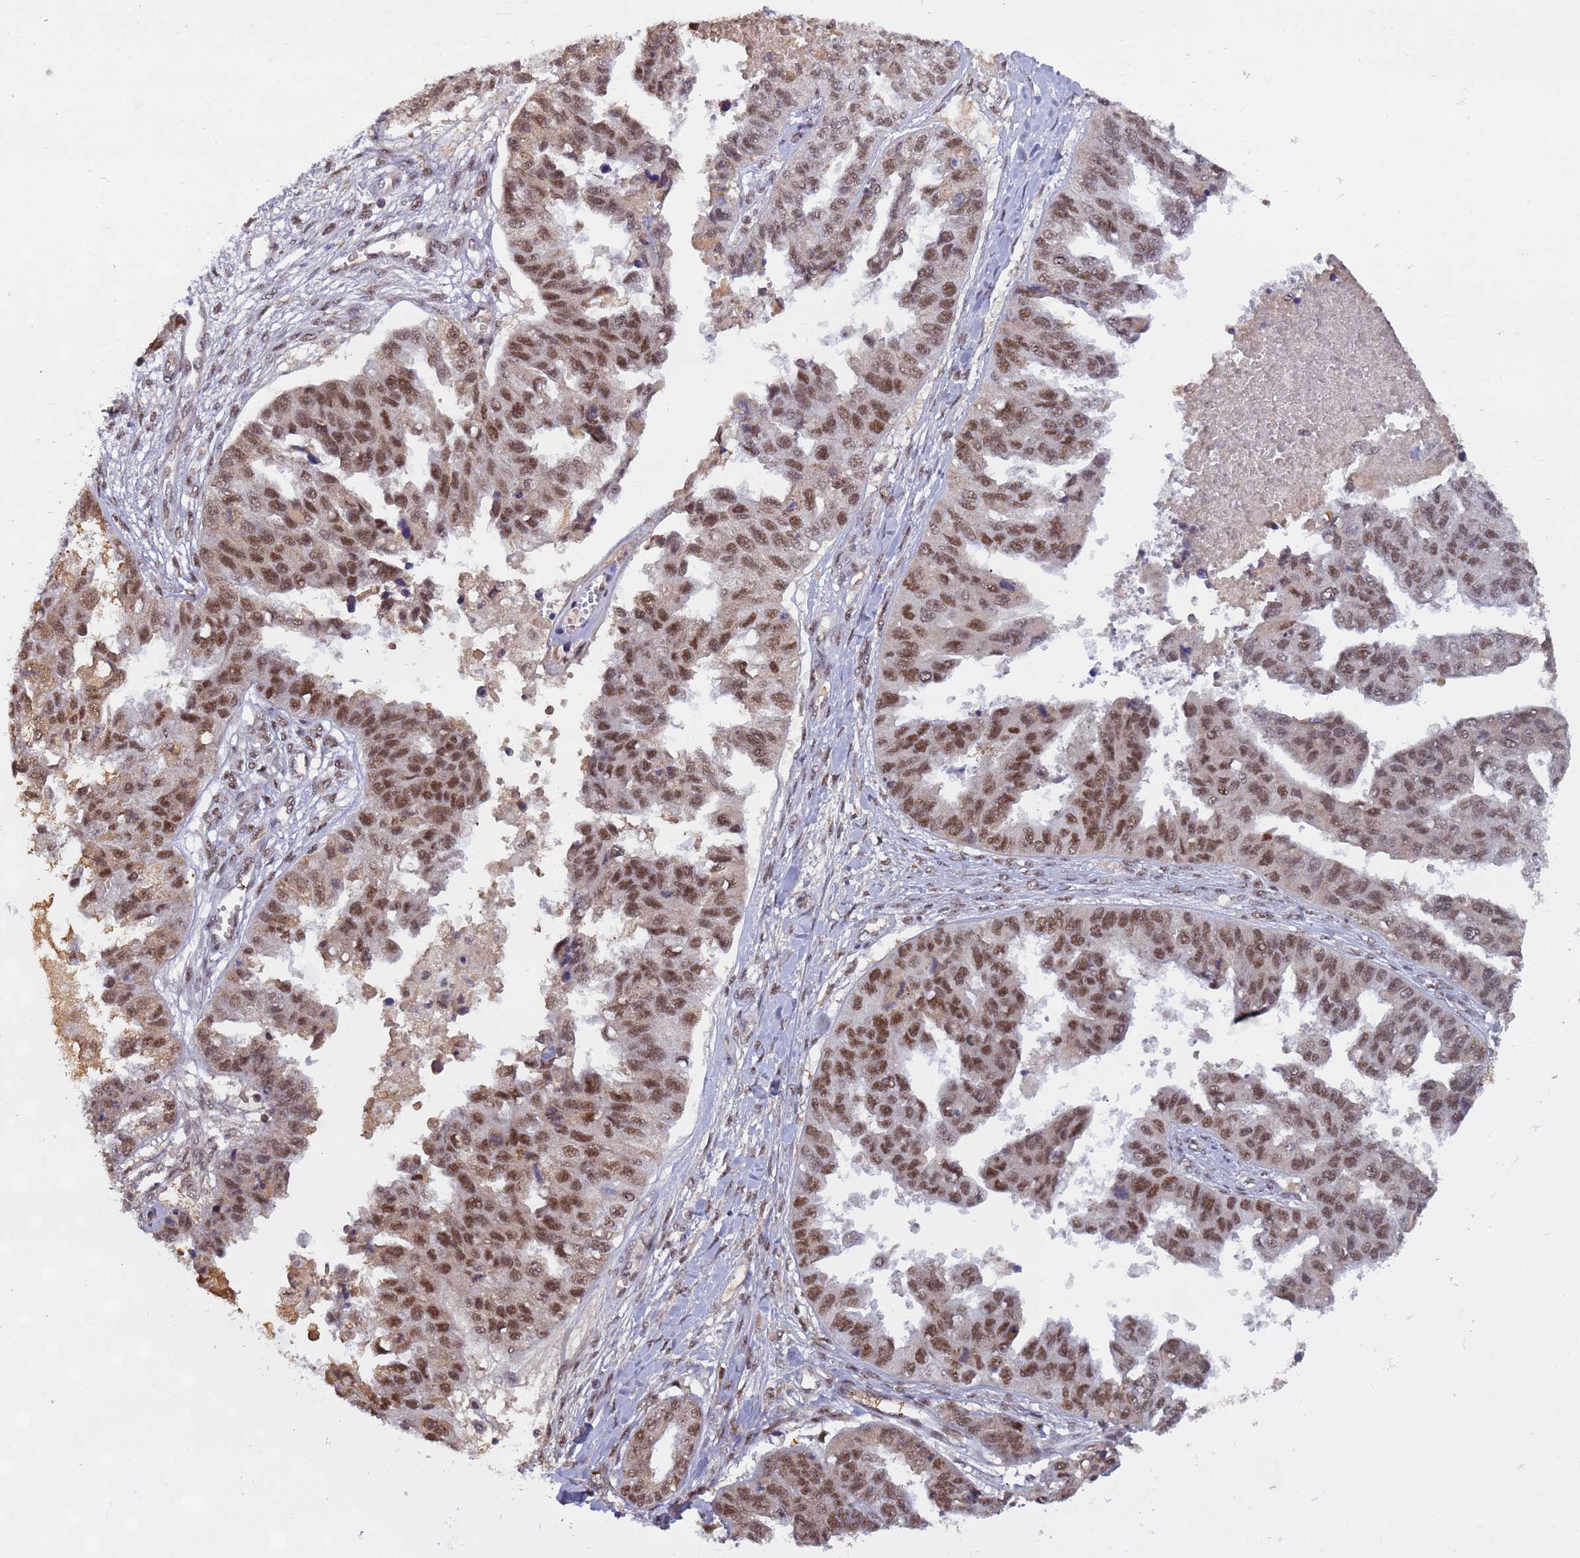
{"staining": {"intensity": "strong", "quantity": ">75%", "location": "nuclear"}, "tissue": "ovarian cancer", "cell_type": "Tumor cells", "image_type": "cancer", "snomed": [{"axis": "morphology", "description": "Cystadenocarcinoma, serous, NOS"}, {"axis": "topography", "description": "Ovary"}], "caption": "Immunohistochemical staining of serous cystadenocarcinoma (ovarian) exhibits strong nuclear protein positivity in about >75% of tumor cells.", "gene": "SRRT", "patient": {"sex": "female", "age": 58}}